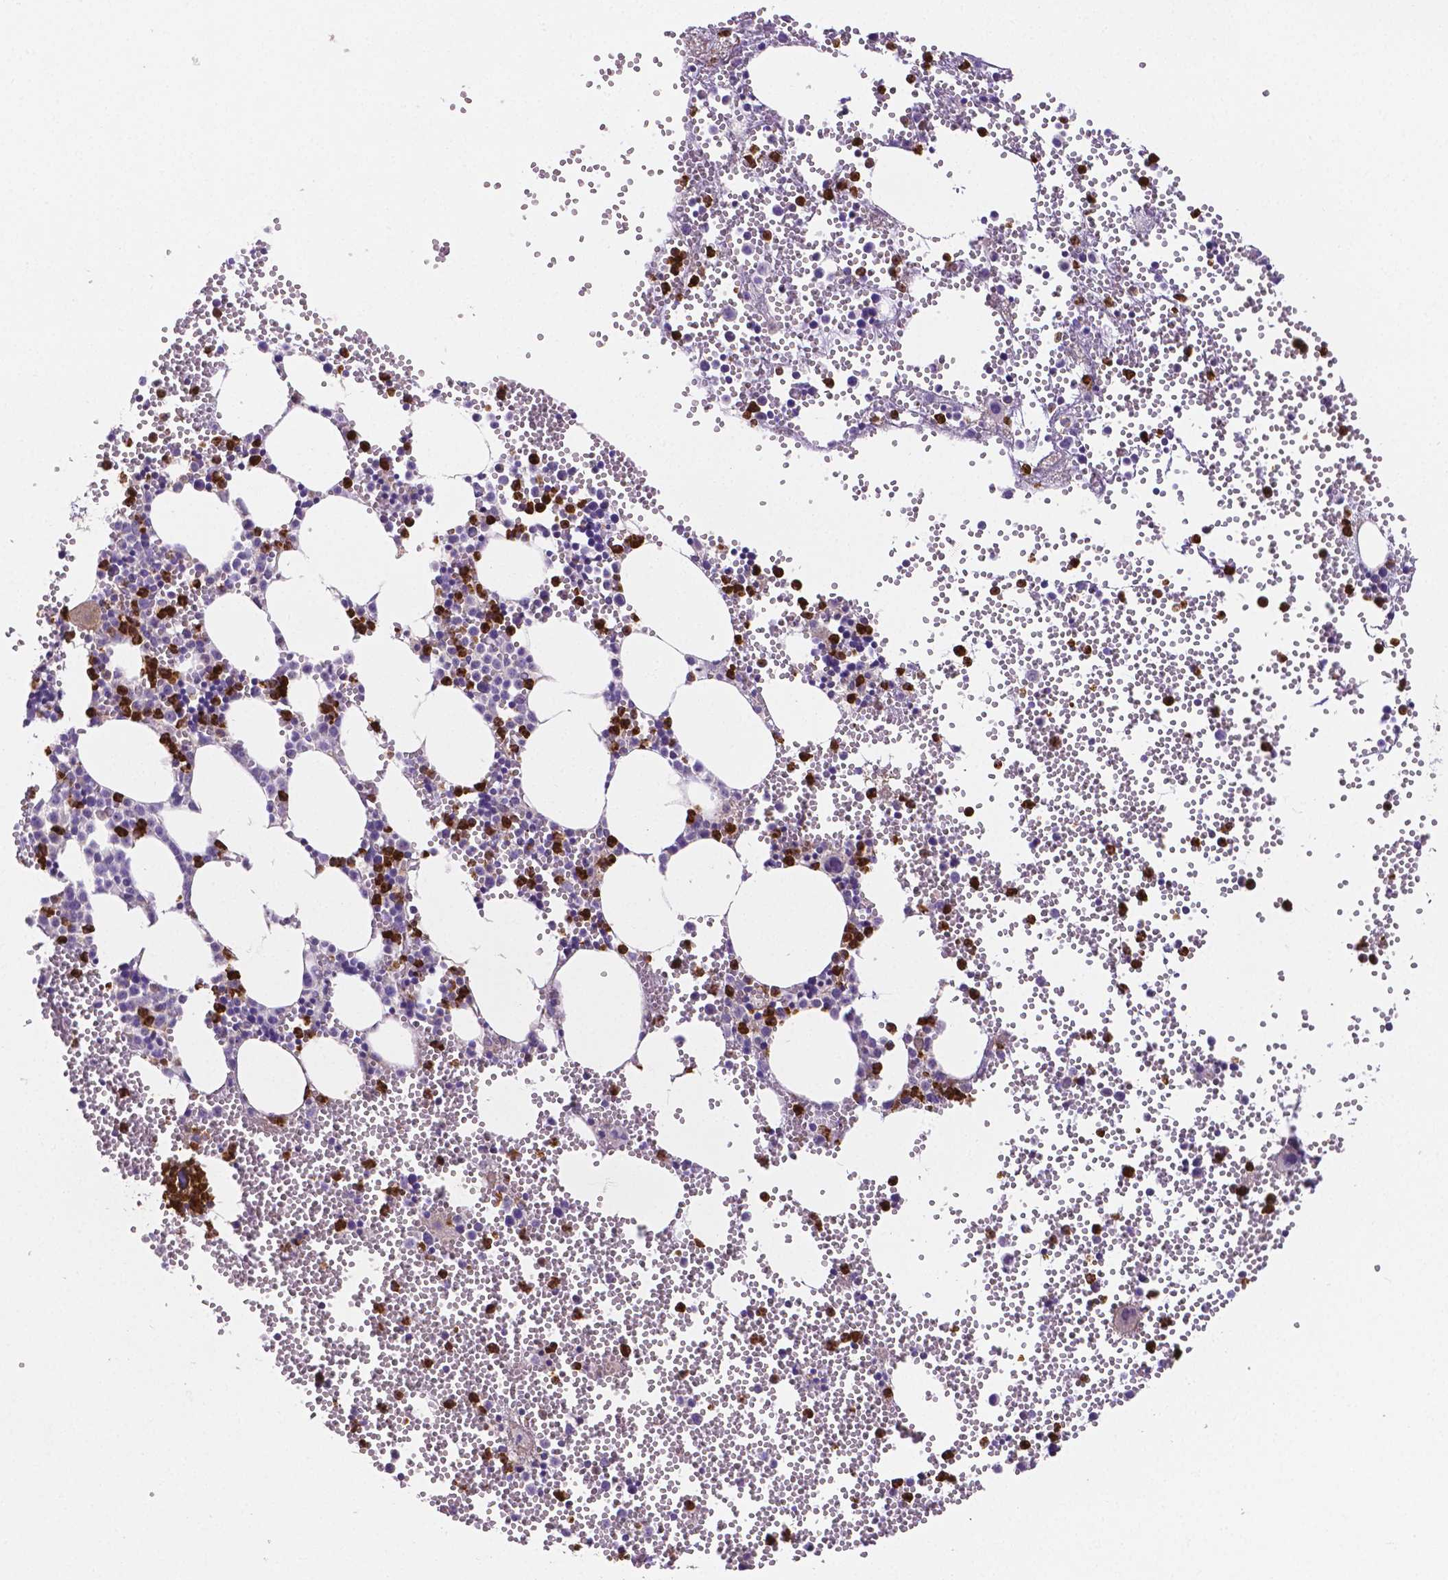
{"staining": {"intensity": "strong", "quantity": "<25%", "location": "cytoplasmic/membranous"}, "tissue": "bone marrow", "cell_type": "Hematopoietic cells", "image_type": "normal", "snomed": [{"axis": "morphology", "description": "Normal tissue, NOS"}, {"axis": "topography", "description": "Bone marrow"}], "caption": "The histopathology image demonstrates staining of unremarkable bone marrow, revealing strong cytoplasmic/membranous protein positivity (brown color) within hematopoietic cells.", "gene": "MMP9", "patient": {"sex": "male", "age": 89}}